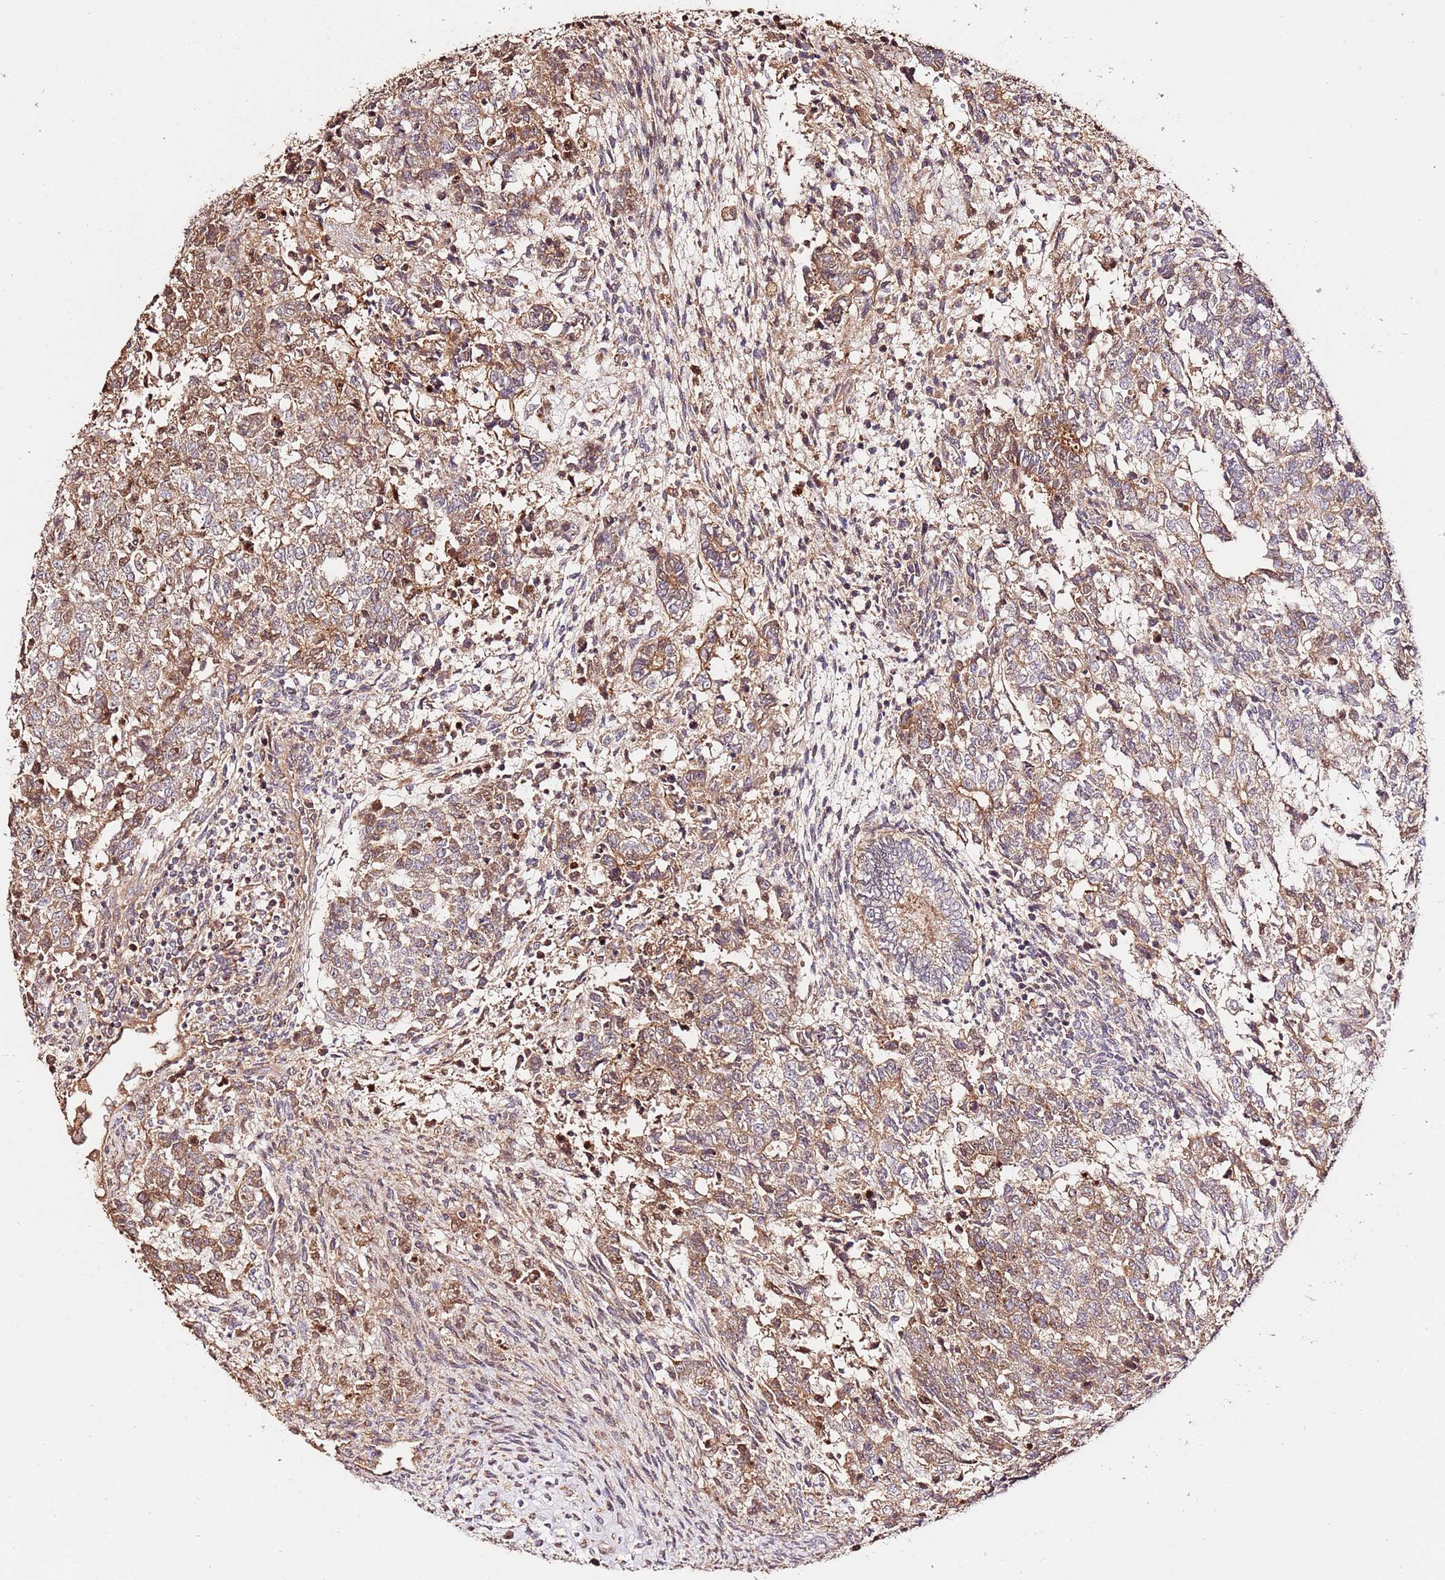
{"staining": {"intensity": "moderate", "quantity": "25%-75%", "location": "cytoplasmic/membranous"}, "tissue": "testis cancer", "cell_type": "Tumor cells", "image_type": "cancer", "snomed": [{"axis": "morphology", "description": "Carcinoma, Embryonal, NOS"}, {"axis": "topography", "description": "Testis"}], "caption": "Testis embryonal carcinoma stained with DAB (3,3'-diaminobenzidine) IHC displays medium levels of moderate cytoplasmic/membranous staining in about 25%-75% of tumor cells.", "gene": "CEP55", "patient": {"sex": "male", "age": 23}}